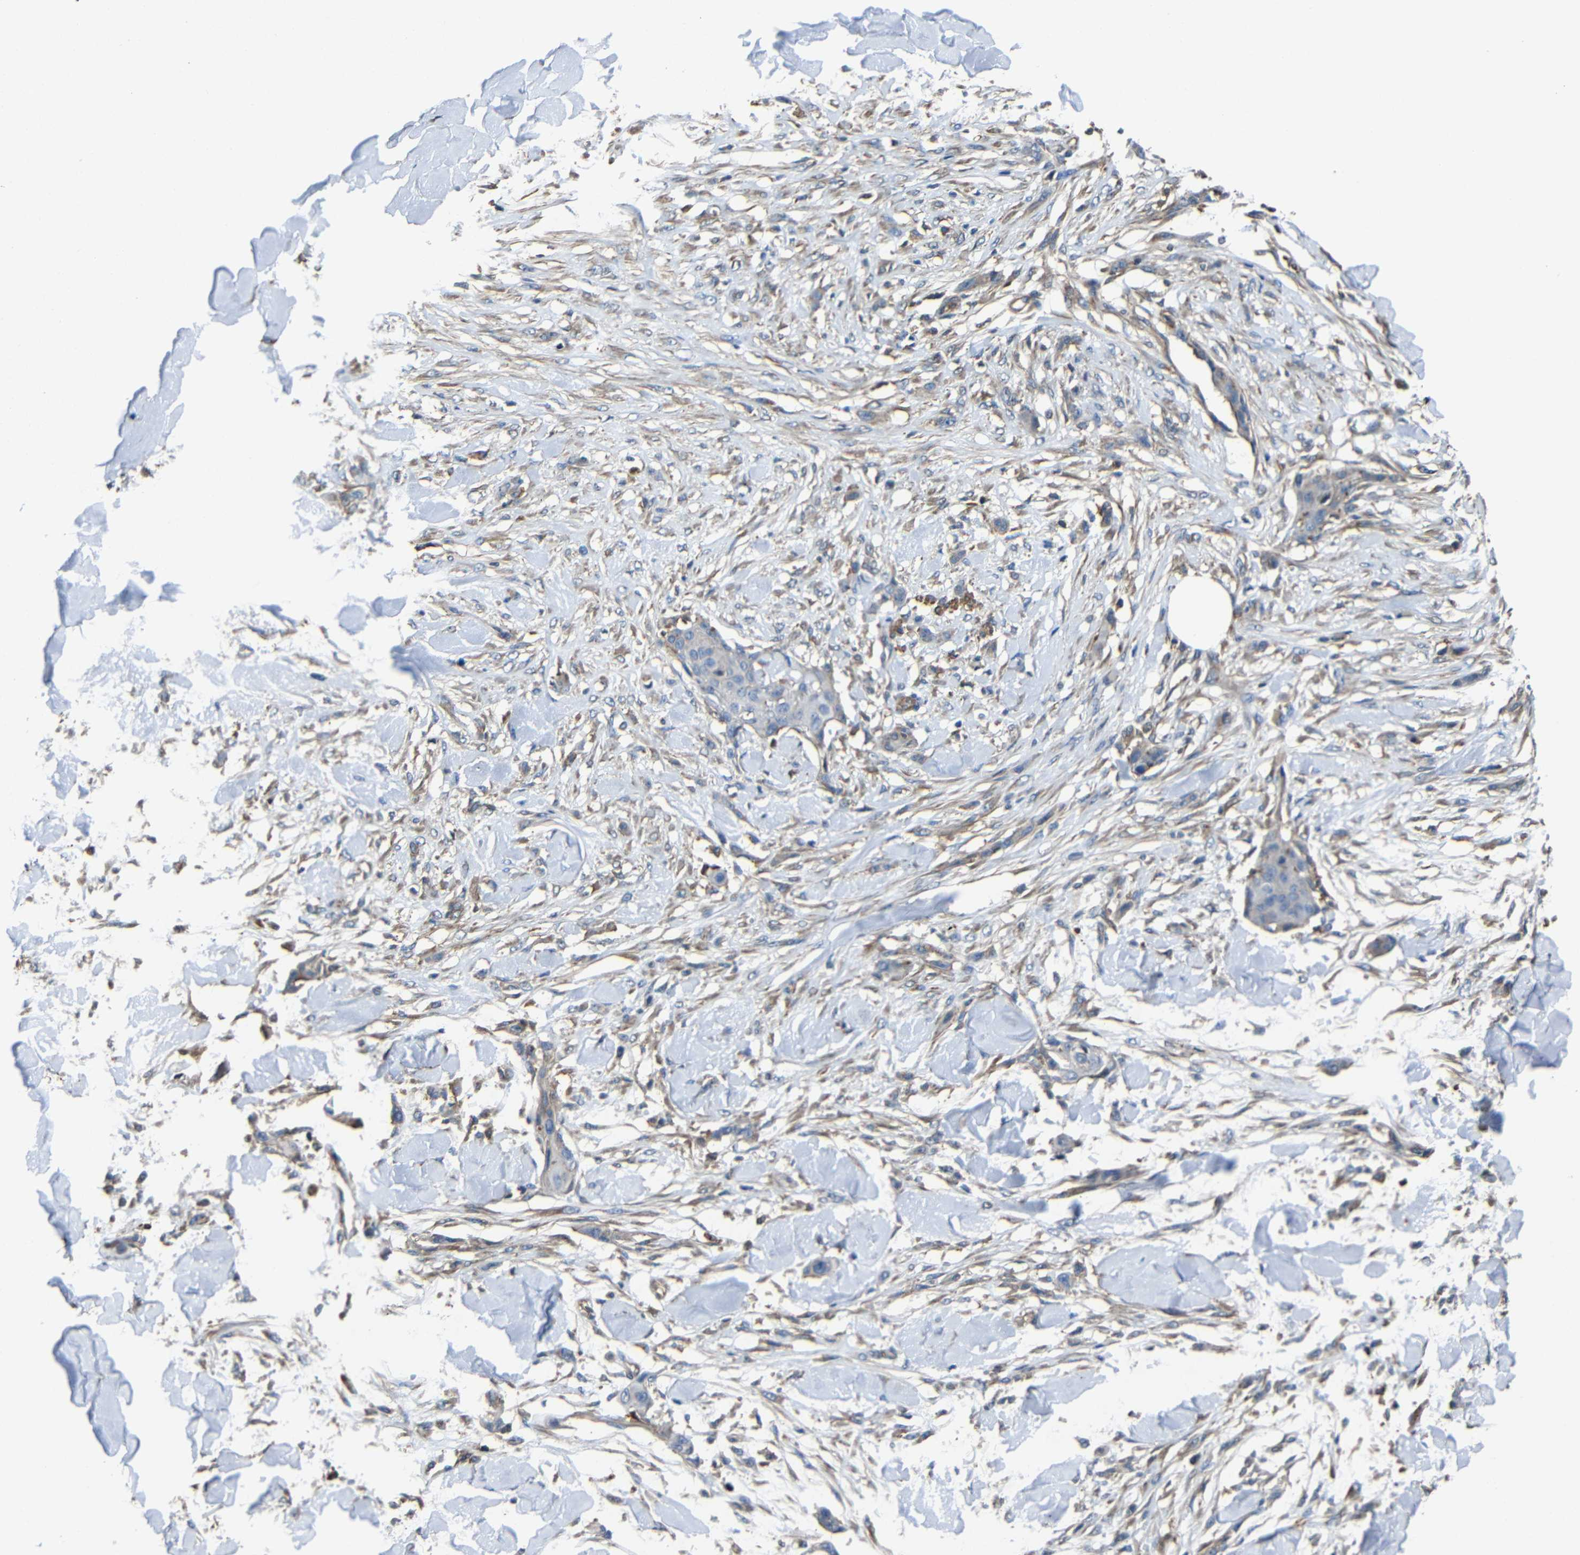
{"staining": {"intensity": "negative", "quantity": "none", "location": "none"}, "tissue": "skin cancer", "cell_type": "Tumor cells", "image_type": "cancer", "snomed": [{"axis": "morphology", "description": "Squamous cell carcinoma, NOS"}, {"axis": "topography", "description": "Skin"}], "caption": "High magnification brightfield microscopy of skin cancer stained with DAB (brown) and counterstained with hematoxylin (blue): tumor cells show no significant positivity.", "gene": "GDI1", "patient": {"sex": "female", "age": 59}}